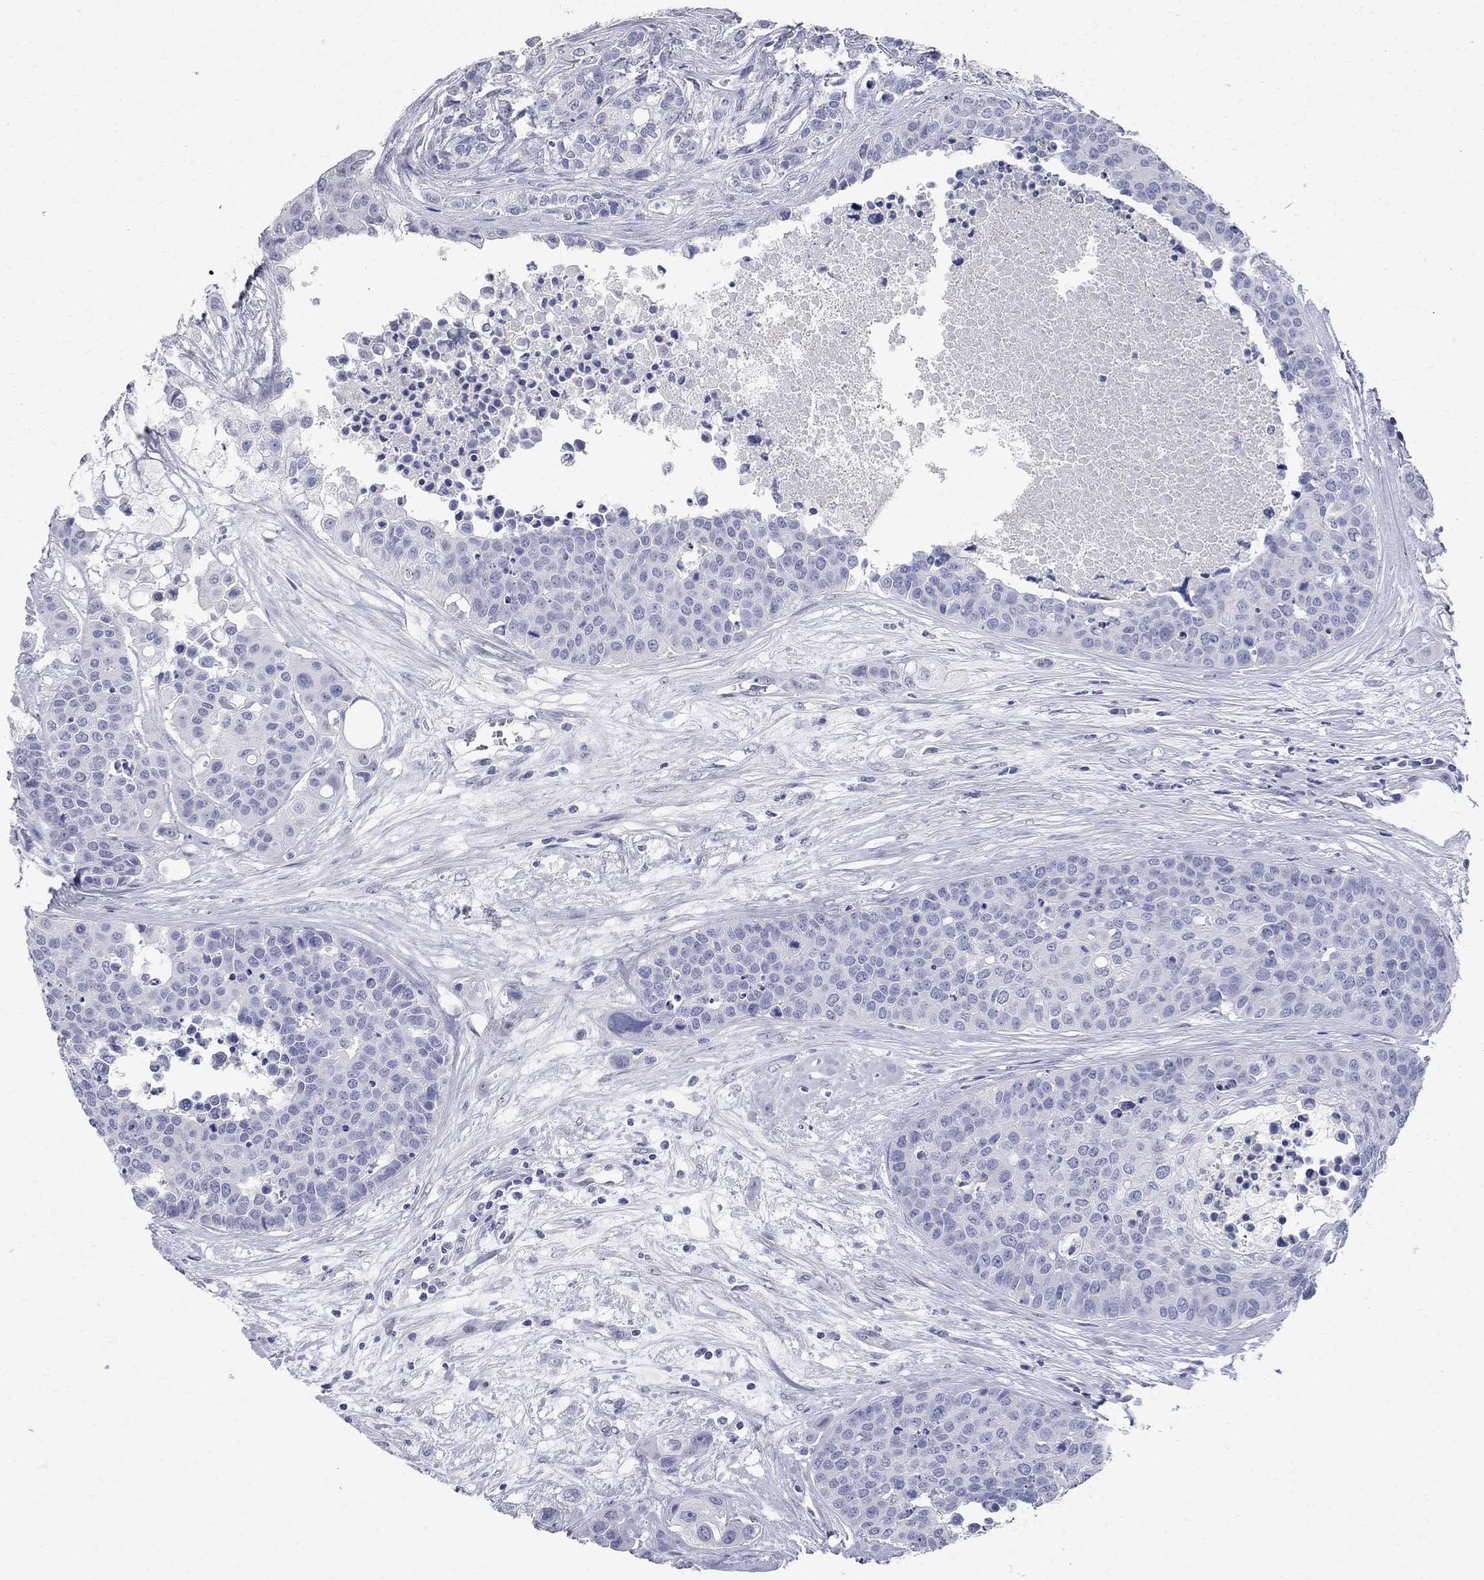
{"staining": {"intensity": "negative", "quantity": "none", "location": "none"}, "tissue": "carcinoid", "cell_type": "Tumor cells", "image_type": "cancer", "snomed": [{"axis": "morphology", "description": "Carcinoid, malignant, NOS"}, {"axis": "topography", "description": "Colon"}], "caption": "Micrograph shows no protein staining in tumor cells of carcinoid tissue.", "gene": "BPIFB1", "patient": {"sex": "male", "age": 81}}